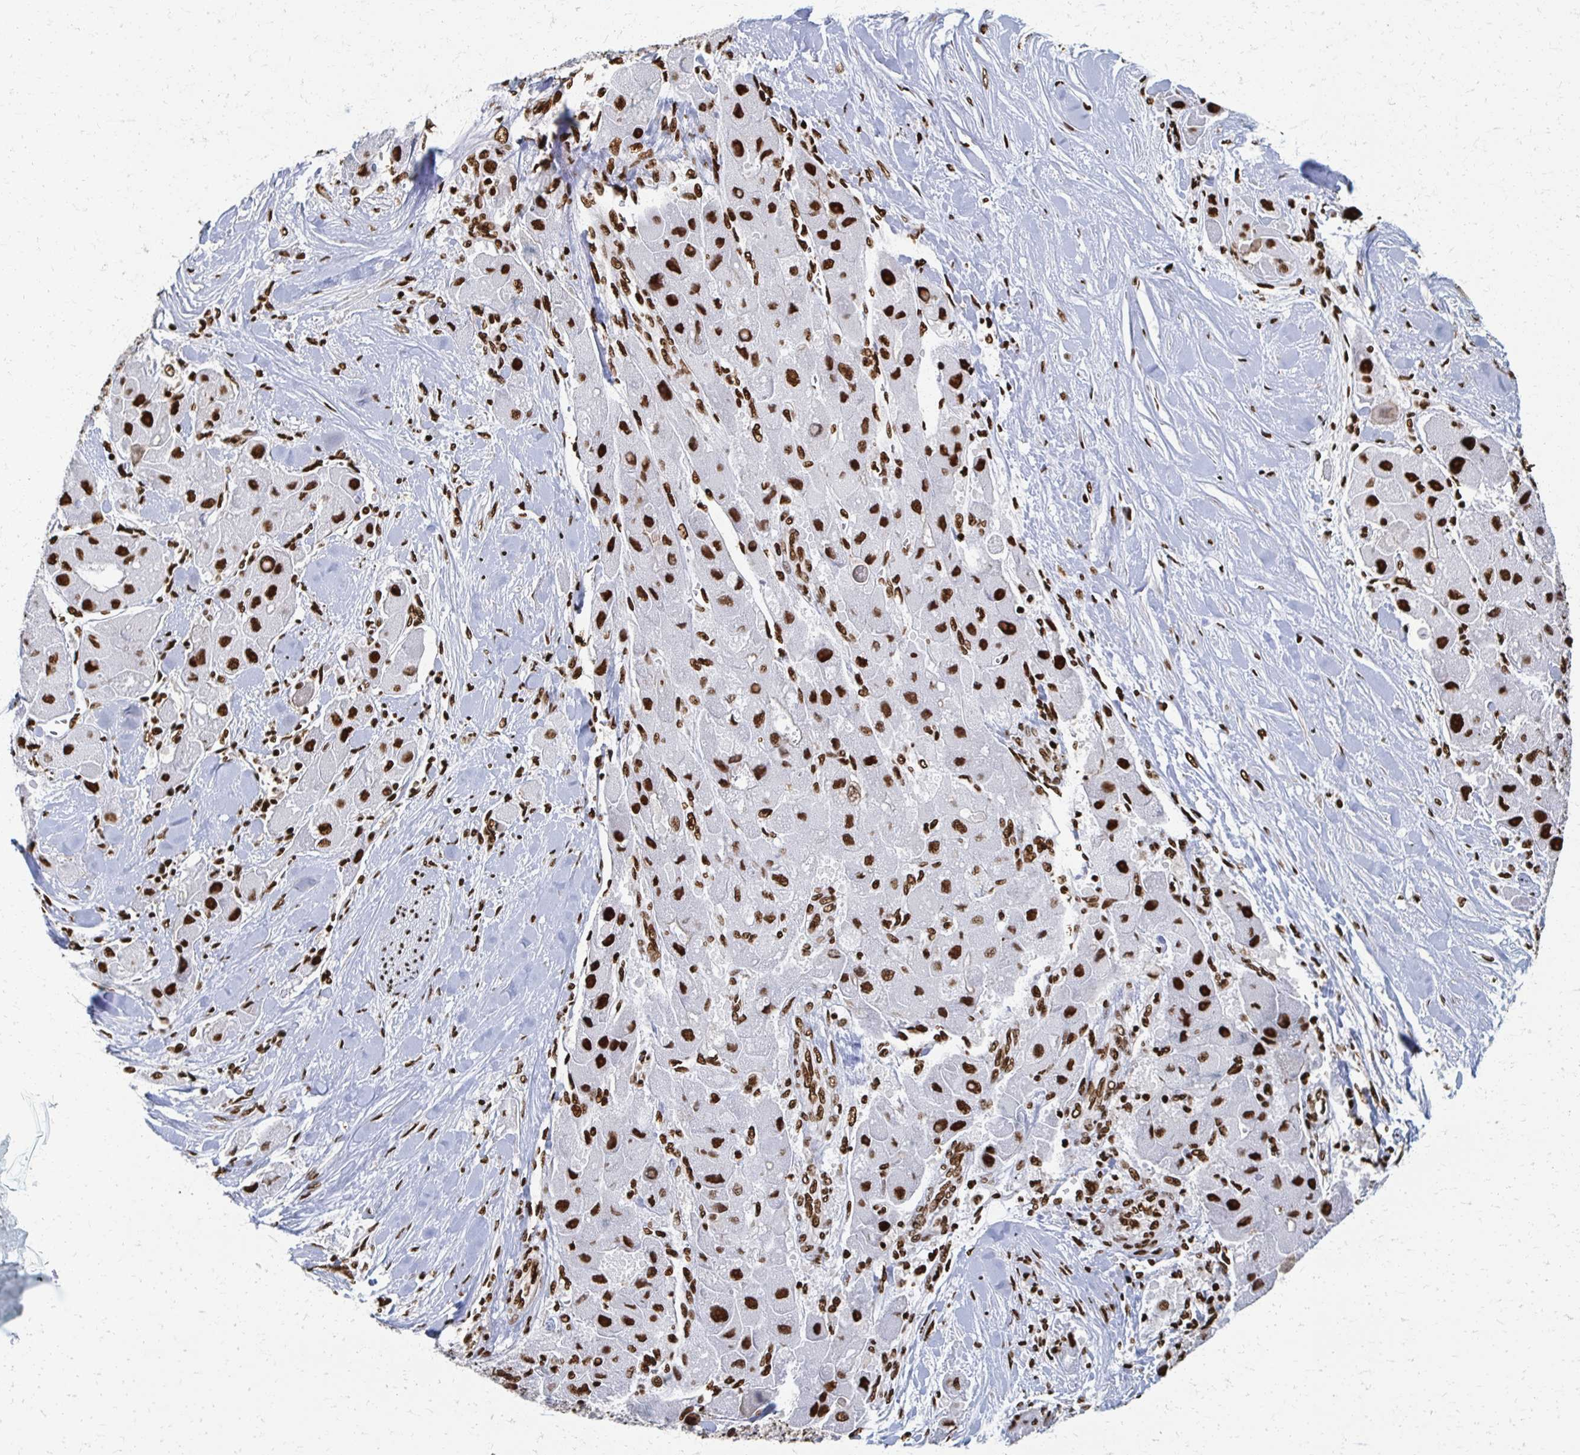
{"staining": {"intensity": "strong", "quantity": ">75%", "location": "nuclear"}, "tissue": "liver cancer", "cell_type": "Tumor cells", "image_type": "cancer", "snomed": [{"axis": "morphology", "description": "Carcinoma, Hepatocellular, NOS"}, {"axis": "topography", "description": "Liver"}], "caption": "DAB (3,3'-diaminobenzidine) immunohistochemical staining of hepatocellular carcinoma (liver) demonstrates strong nuclear protein expression in about >75% of tumor cells.", "gene": "RBBP7", "patient": {"sex": "male", "age": 24}}